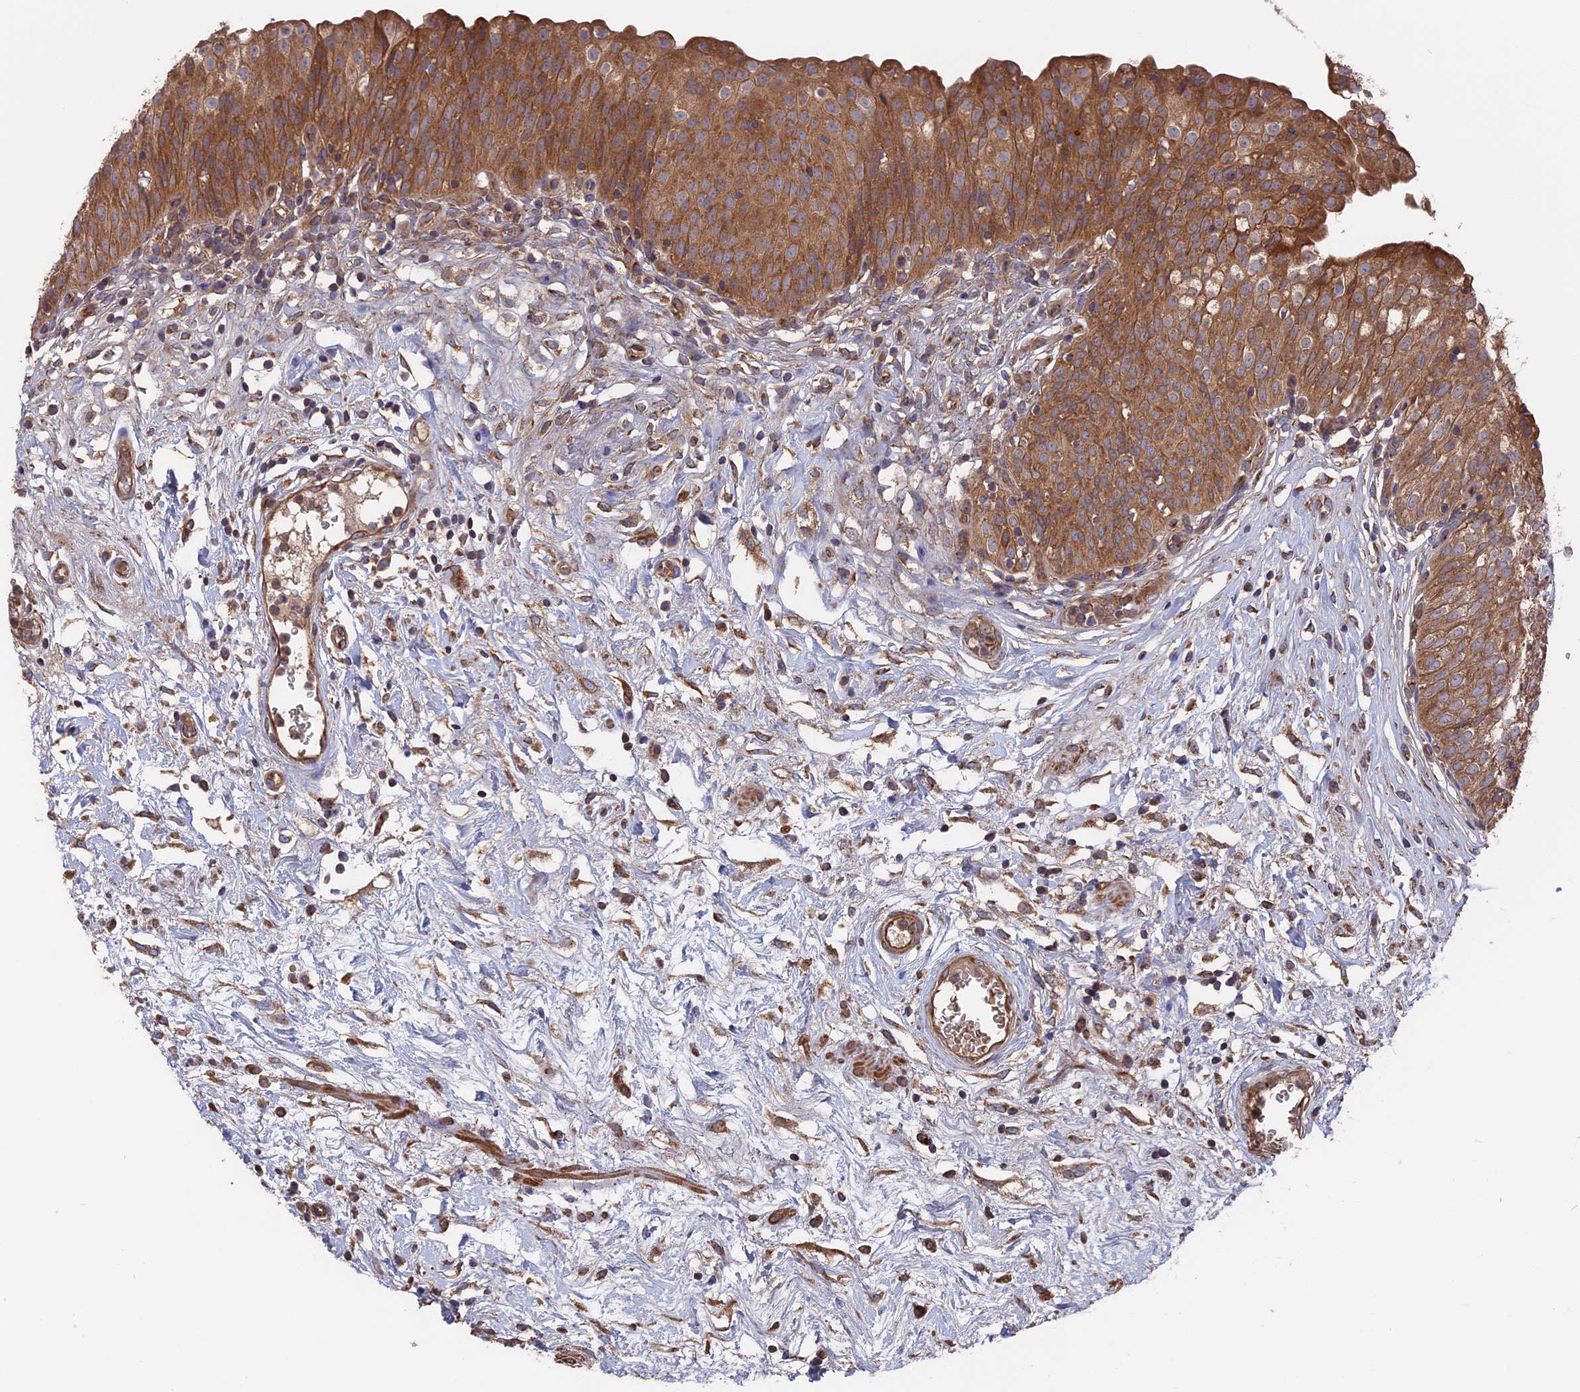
{"staining": {"intensity": "moderate", "quantity": ">75%", "location": "cytoplasmic/membranous"}, "tissue": "urinary bladder", "cell_type": "Urothelial cells", "image_type": "normal", "snomed": [{"axis": "morphology", "description": "Normal tissue, NOS"}, {"axis": "topography", "description": "Urinary bladder"}], "caption": "Benign urinary bladder exhibits moderate cytoplasmic/membranous positivity in about >75% of urothelial cells, visualized by immunohistochemistry. (DAB (3,3'-diaminobenzidine) = brown stain, brightfield microscopy at high magnification).", "gene": "TELO2", "patient": {"sex": "male", "age": 55}}